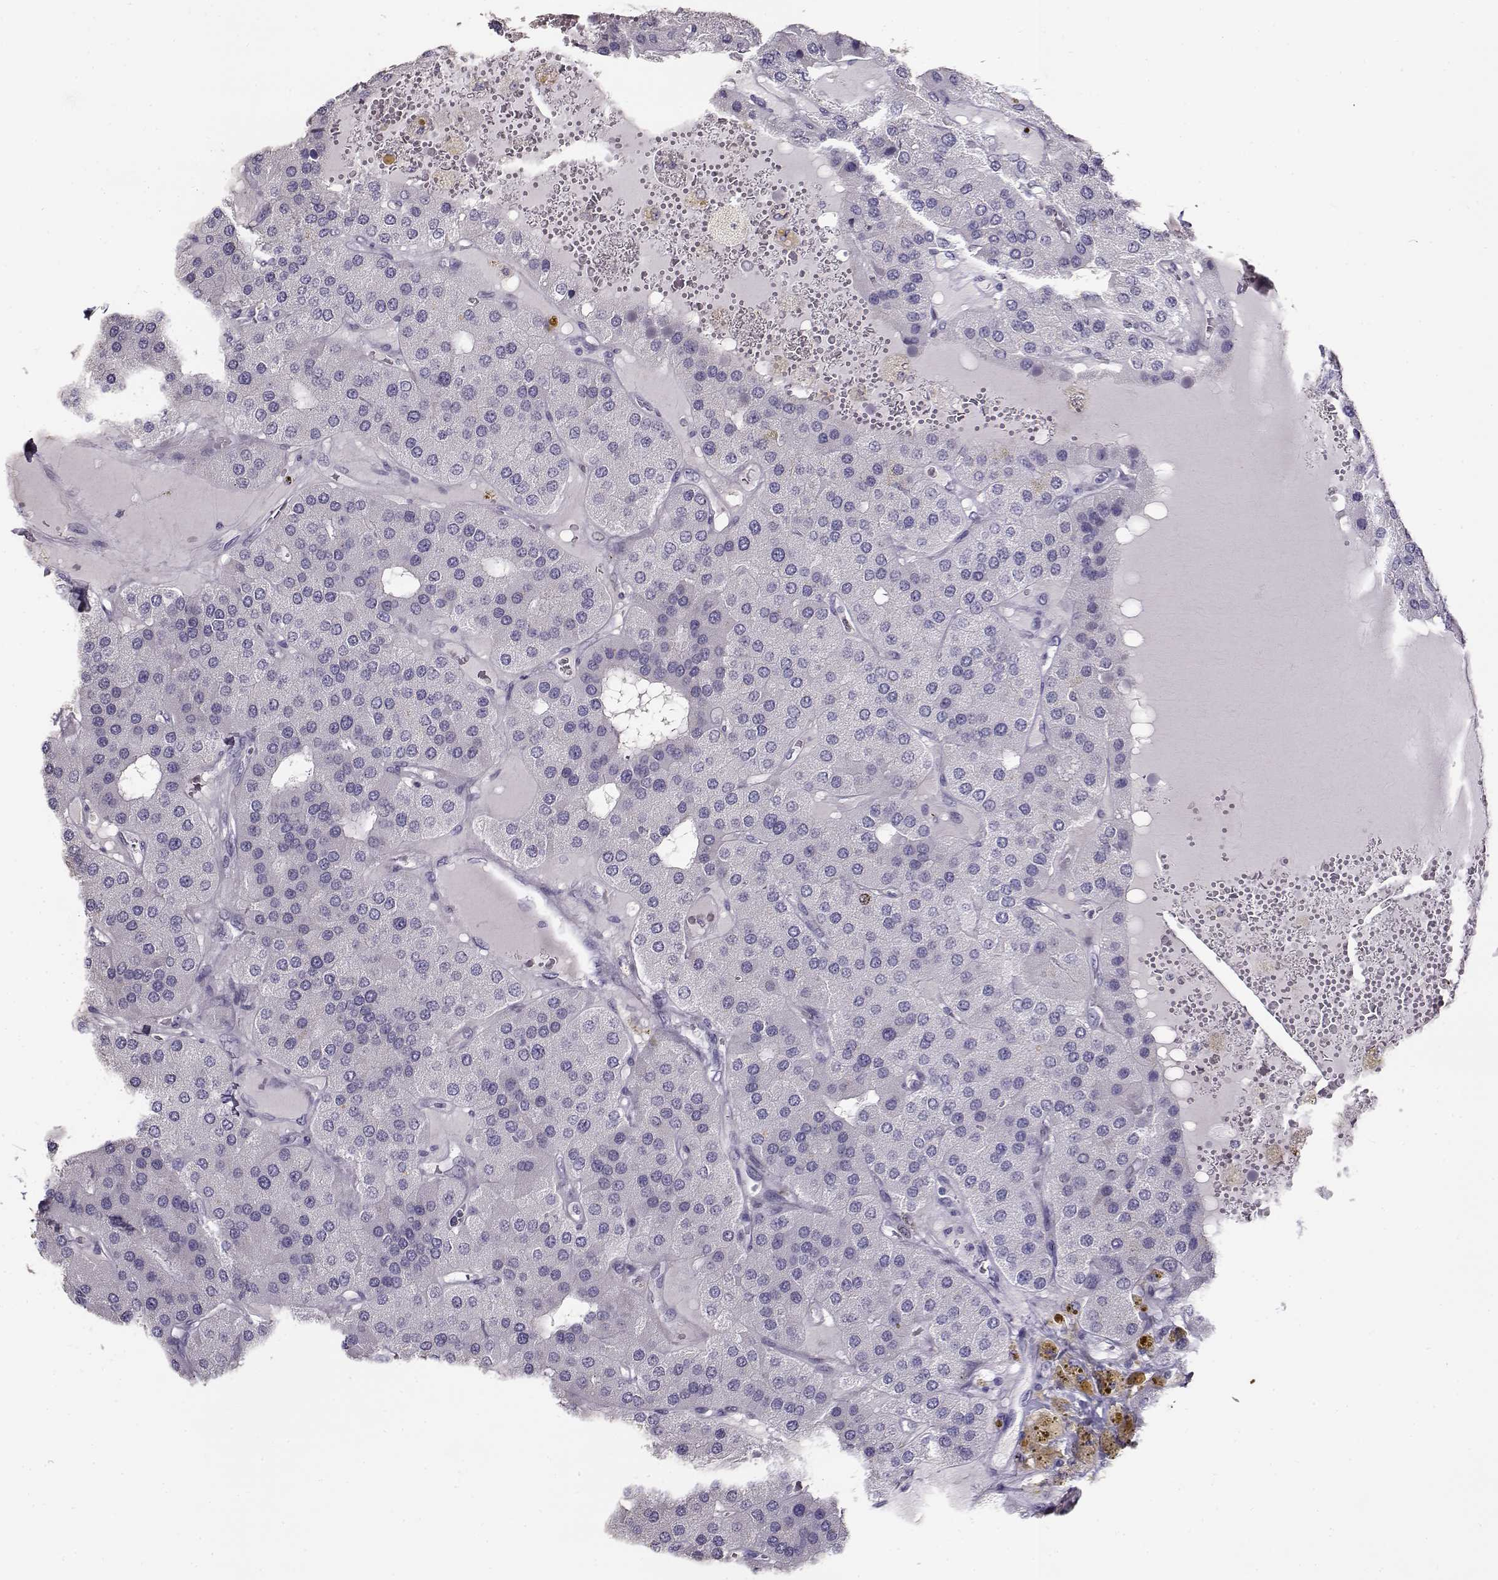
{"staining": {"intensity": "negative", "quantity": "none", "location": "none"}, "tissue": "parathyroid gland", "cell_type": "Glandular cells", "image_type": "normal", "snomed": [{"axis": "morphology", "description": "Normal tissue, NOS"}, {"axis": "morphology", "description": "Adenoma, NOS"}, {"axis": "topography", "description": "Parathyroid gland"}], "caption": "Immunohistochemistry (IHC) micrograph of unremarkable parathyroid gland: parathyroid gland stained with DAB reveals no significant protein positivity in glandular cells. The staining is performed using DAB (3,3'-diaminobenzidine) brown chromogen with nuclei counter-stained in using hematoxylin.", "gene": "NPW", "patient": {"sex": "female", "age": 86}}